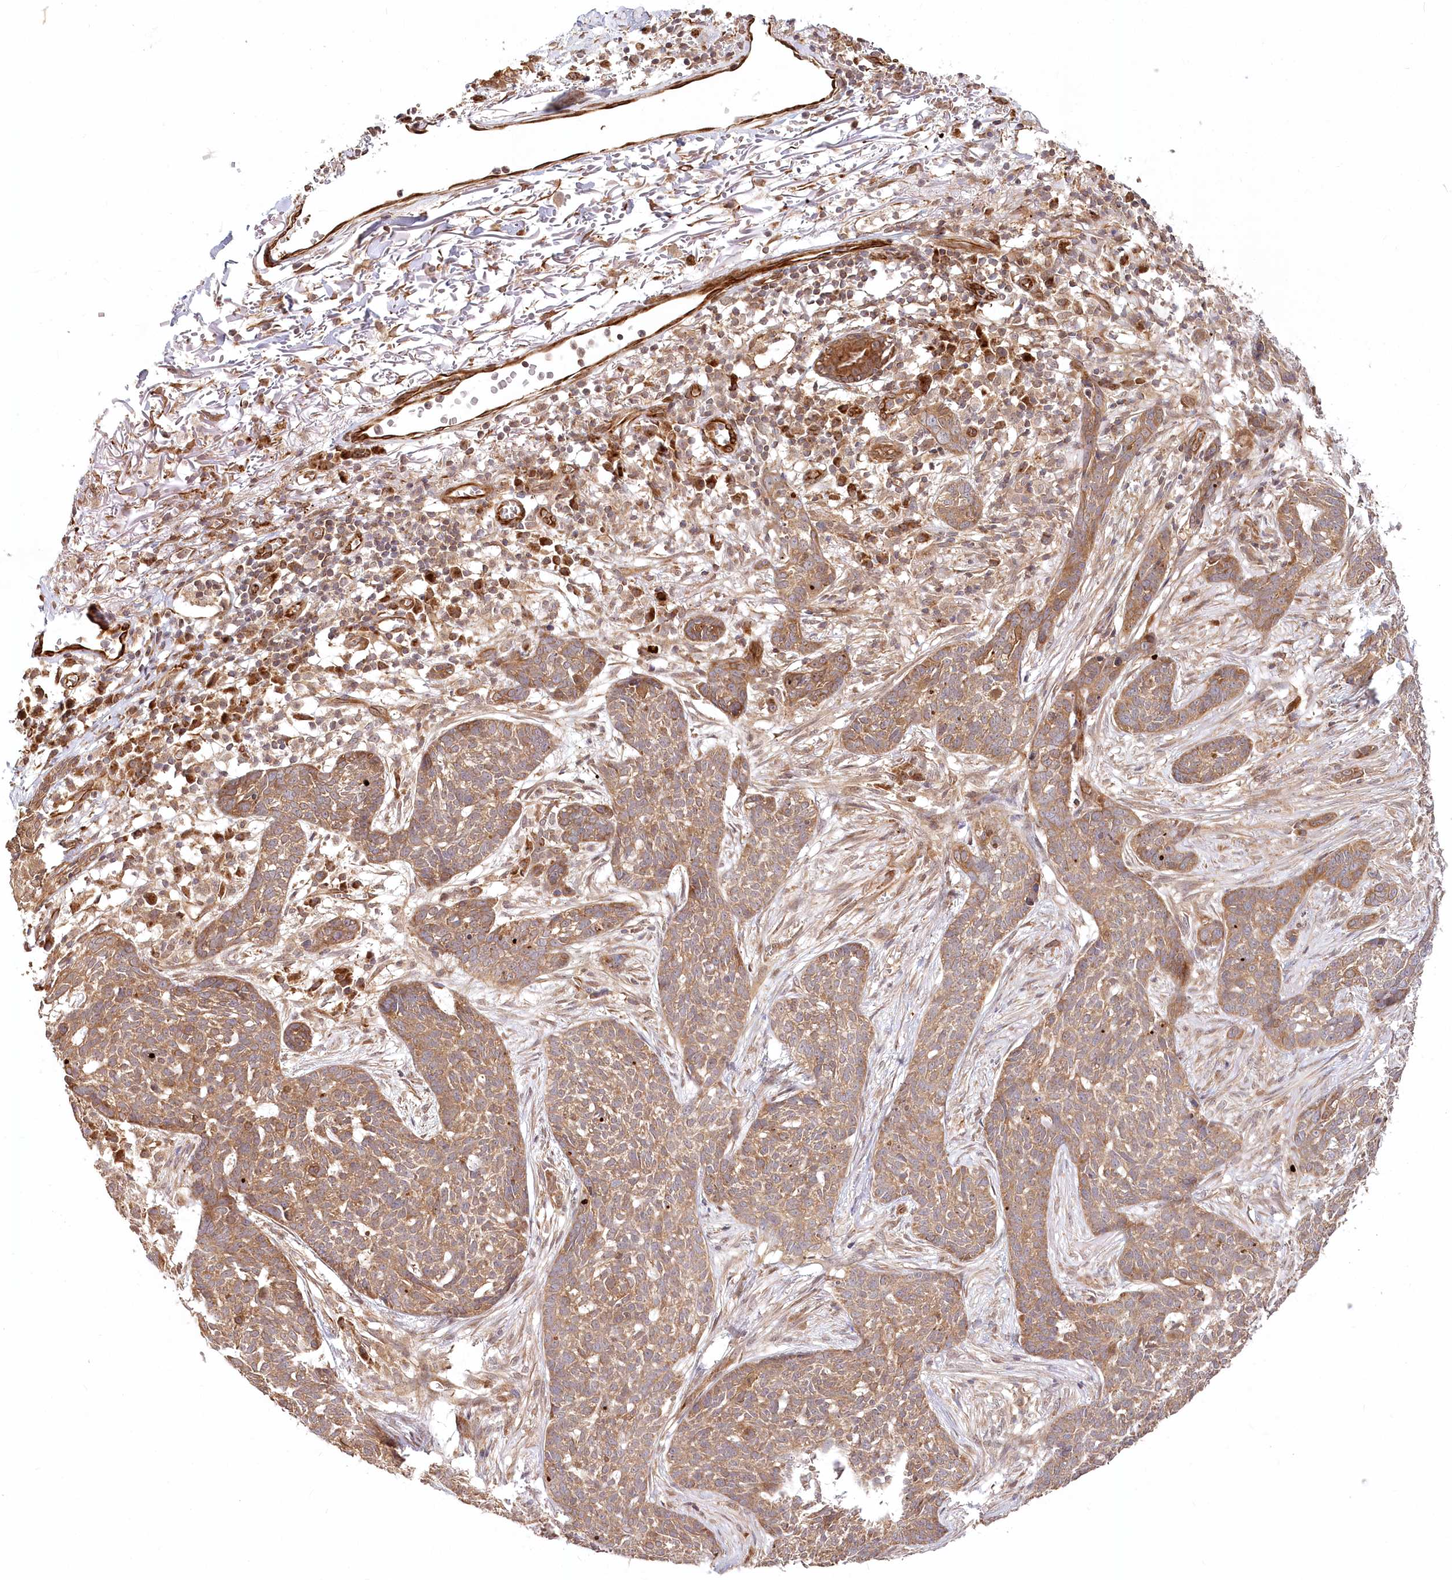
{"staining": {"intensity": "moderate", "quantity": ">75%", "location": "cytoplasmic/membranous"}, "tissue": "skin cancer", "cell_type": "Tumor cells", "image_type": "cancer", "snomed": [{"axis": "morphology", "description": "Basal cell carcinoma"}, {"axis": "topography", "description": "Skin"}], "caption": "Skin basal cell carcinoma was stained to show a protein in brown. There is medium levels of moderate cytoplasmic/membranous staining in about >75% of tumor cells.", "gene": "CEP70", "patient": {"sex": "male", "age": 85}}